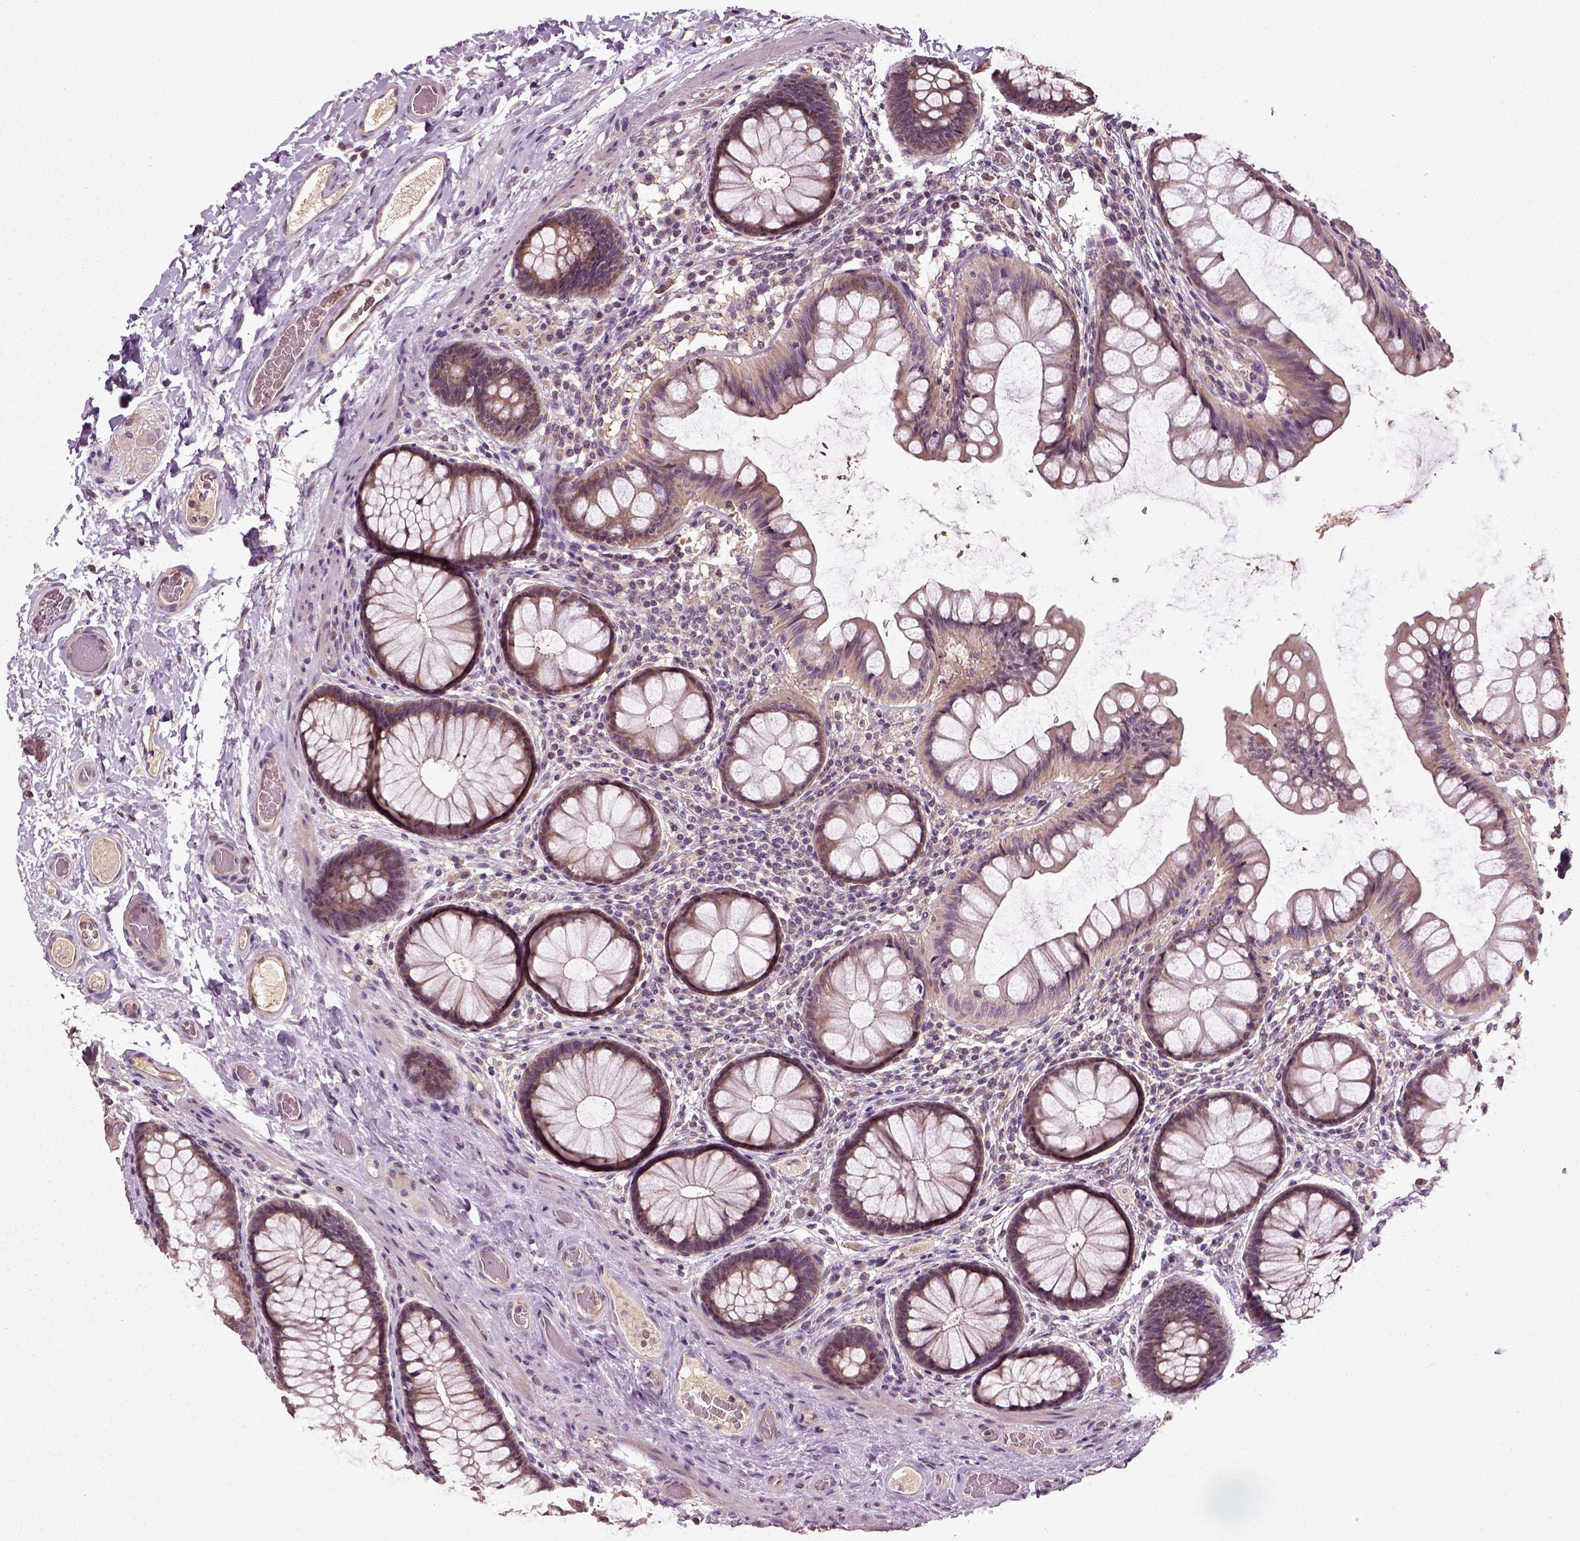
{"staining": {"intensity": "negative", "quantity": "none", "location": "none"}, "tissue": "colon", "cell_type": "Endothelial cells", "image_type": "normal", "snomed": [{"axis": "morphology", "description": "Normal tissue, NOS"}, {"axis": "topography", "description": "Colon"}], "caption": "Immunohistochemical staining of normal colon reveals no significant staining in endothelial cells.", "gene": "ERV3", "patient": {"sex": "female", "age": 65}}